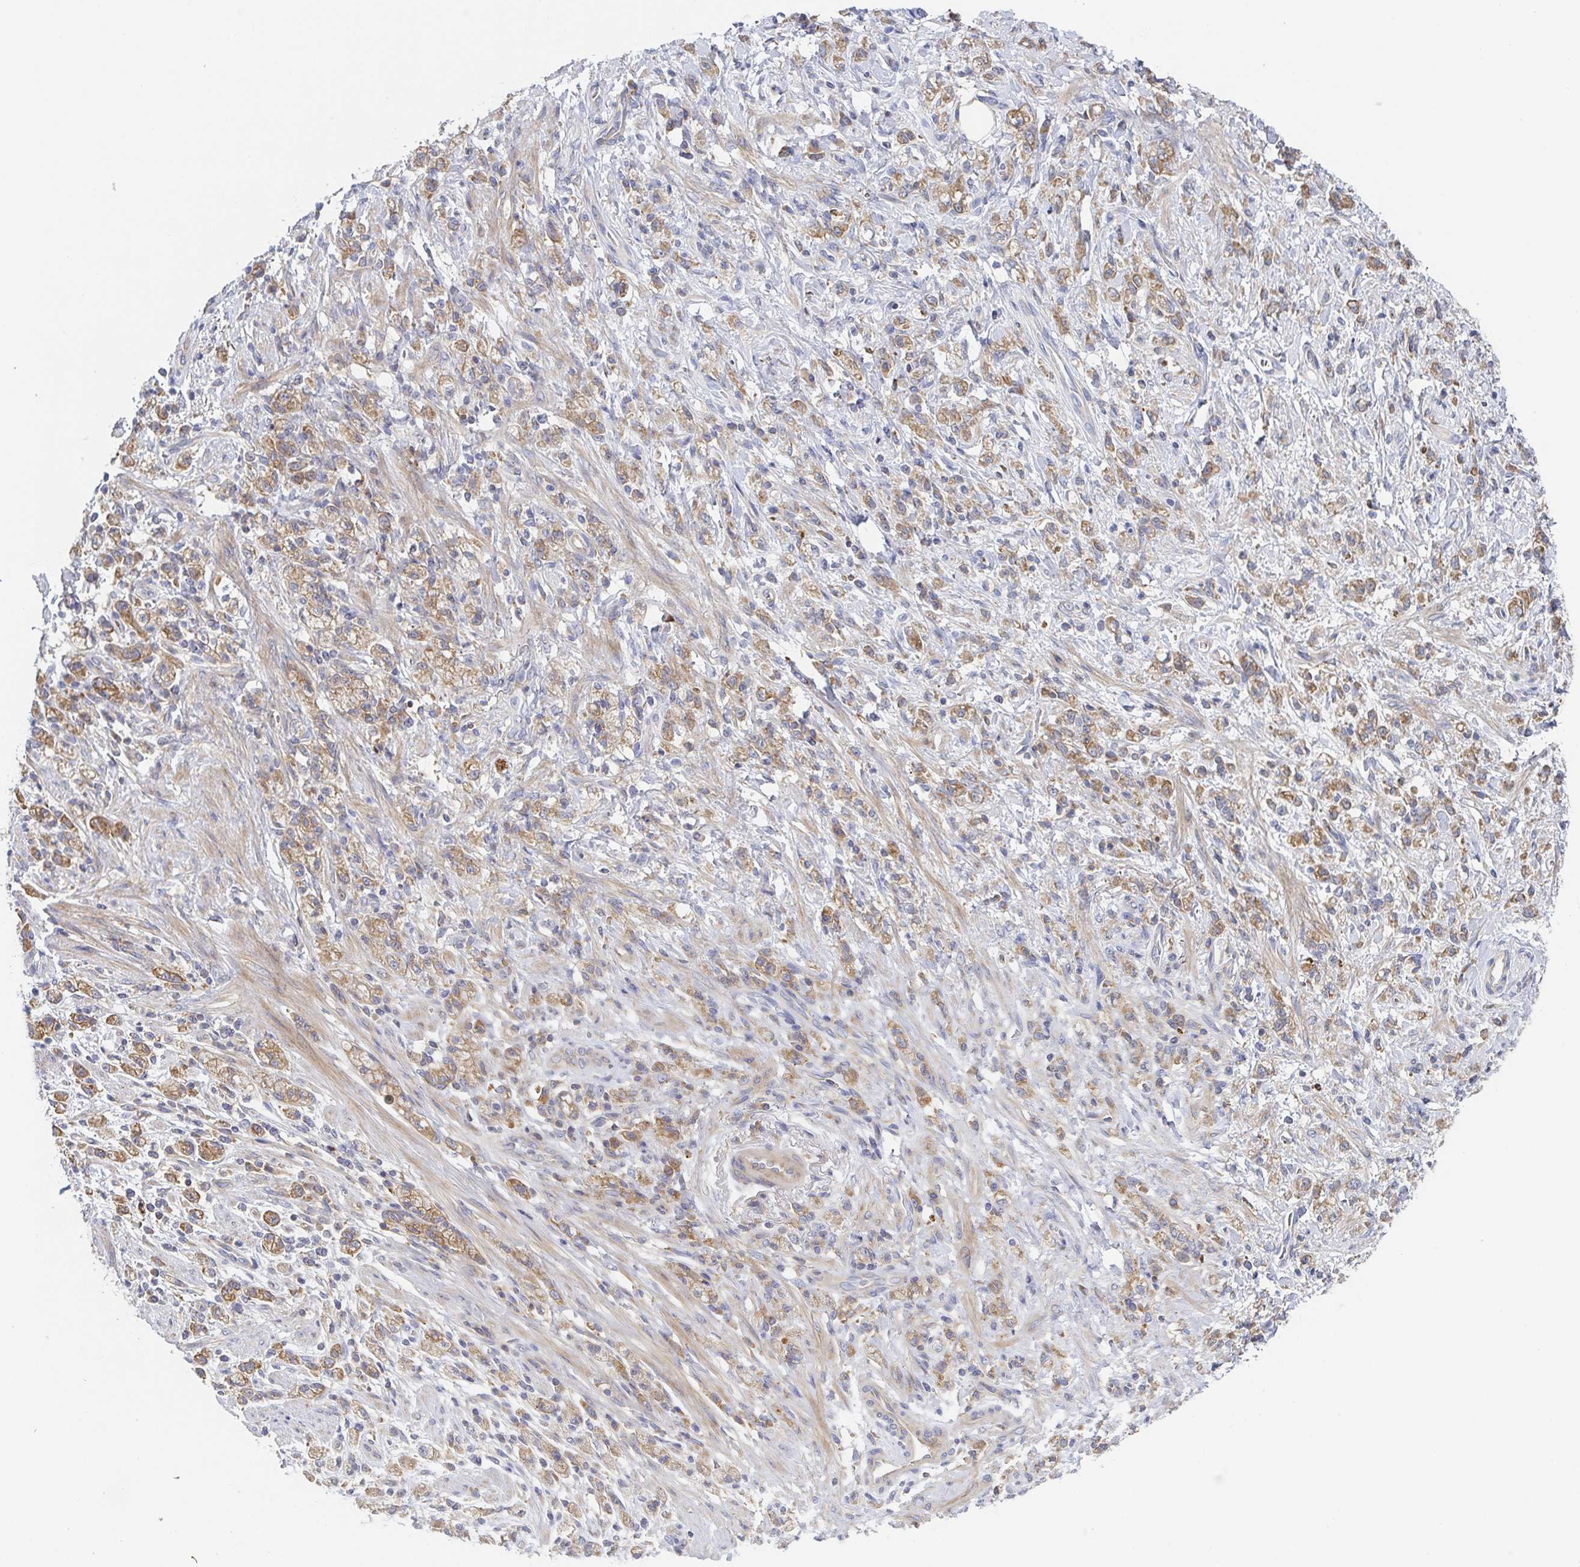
{"staining": {"intensity": "moderate", "quantity": ">75%", "location": "cytoplasmic/membranous"}, "tissue": "stomach cancer", "cell_type": "Tumor cells", "image_type": "cancer", "snomed": [{"axis": "morphology", "description": "Adenocarcinoma, NOS"}, {"axis": "topography", "description": "Stomach"}], "caption": "Human stomach cancer stained with a protein marker displays moderate staining in tumor cells.", "gene": "TUFT1", "patient": {"sex": "male", "age": 77}}